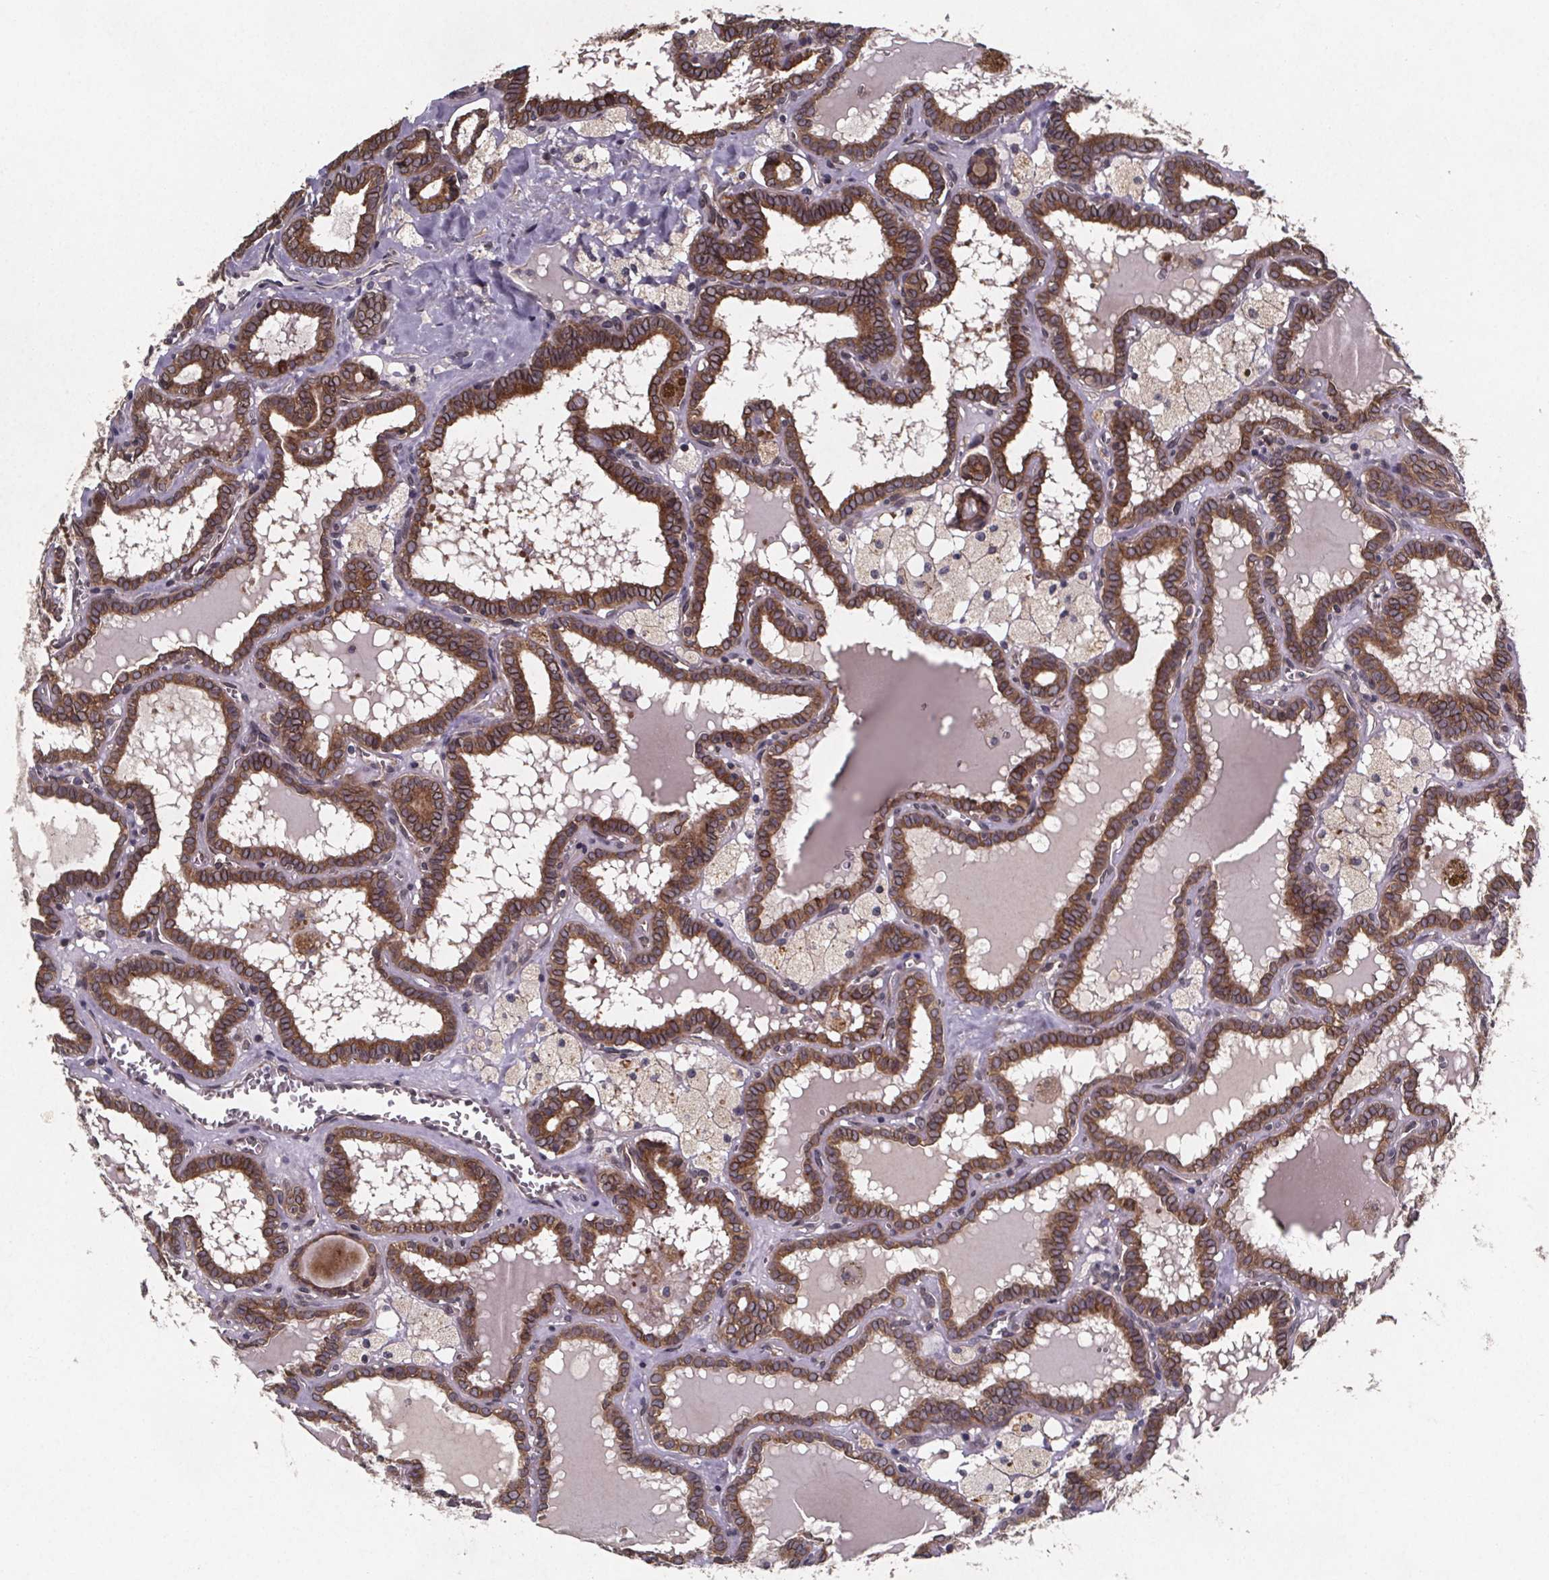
{"staining": {"intensity": "moderate", "quantity": ">75%", "location": "cytoplasmic/membranous"}, "tissue": "thyroid cancer", "cell_type": "Tumor cells", "image_type": "cancer", "snomed": [{"axis": "morphology", "description": "Papillary adenocarcinoma, NOS"}, {"axis": "topography", "description": "Thyroid gland"}], "caption": "An immunohistochemistry photomicrograph of neoplastic tissue is shown. Protein staining in brown shows moderate cytoplasmic/membranous positivity in thyroid cancer (papillary adenocarcinoma) within tumor cells.", "gene": "PIERCE2", "patient": {"sex": "female", "age": 39}}